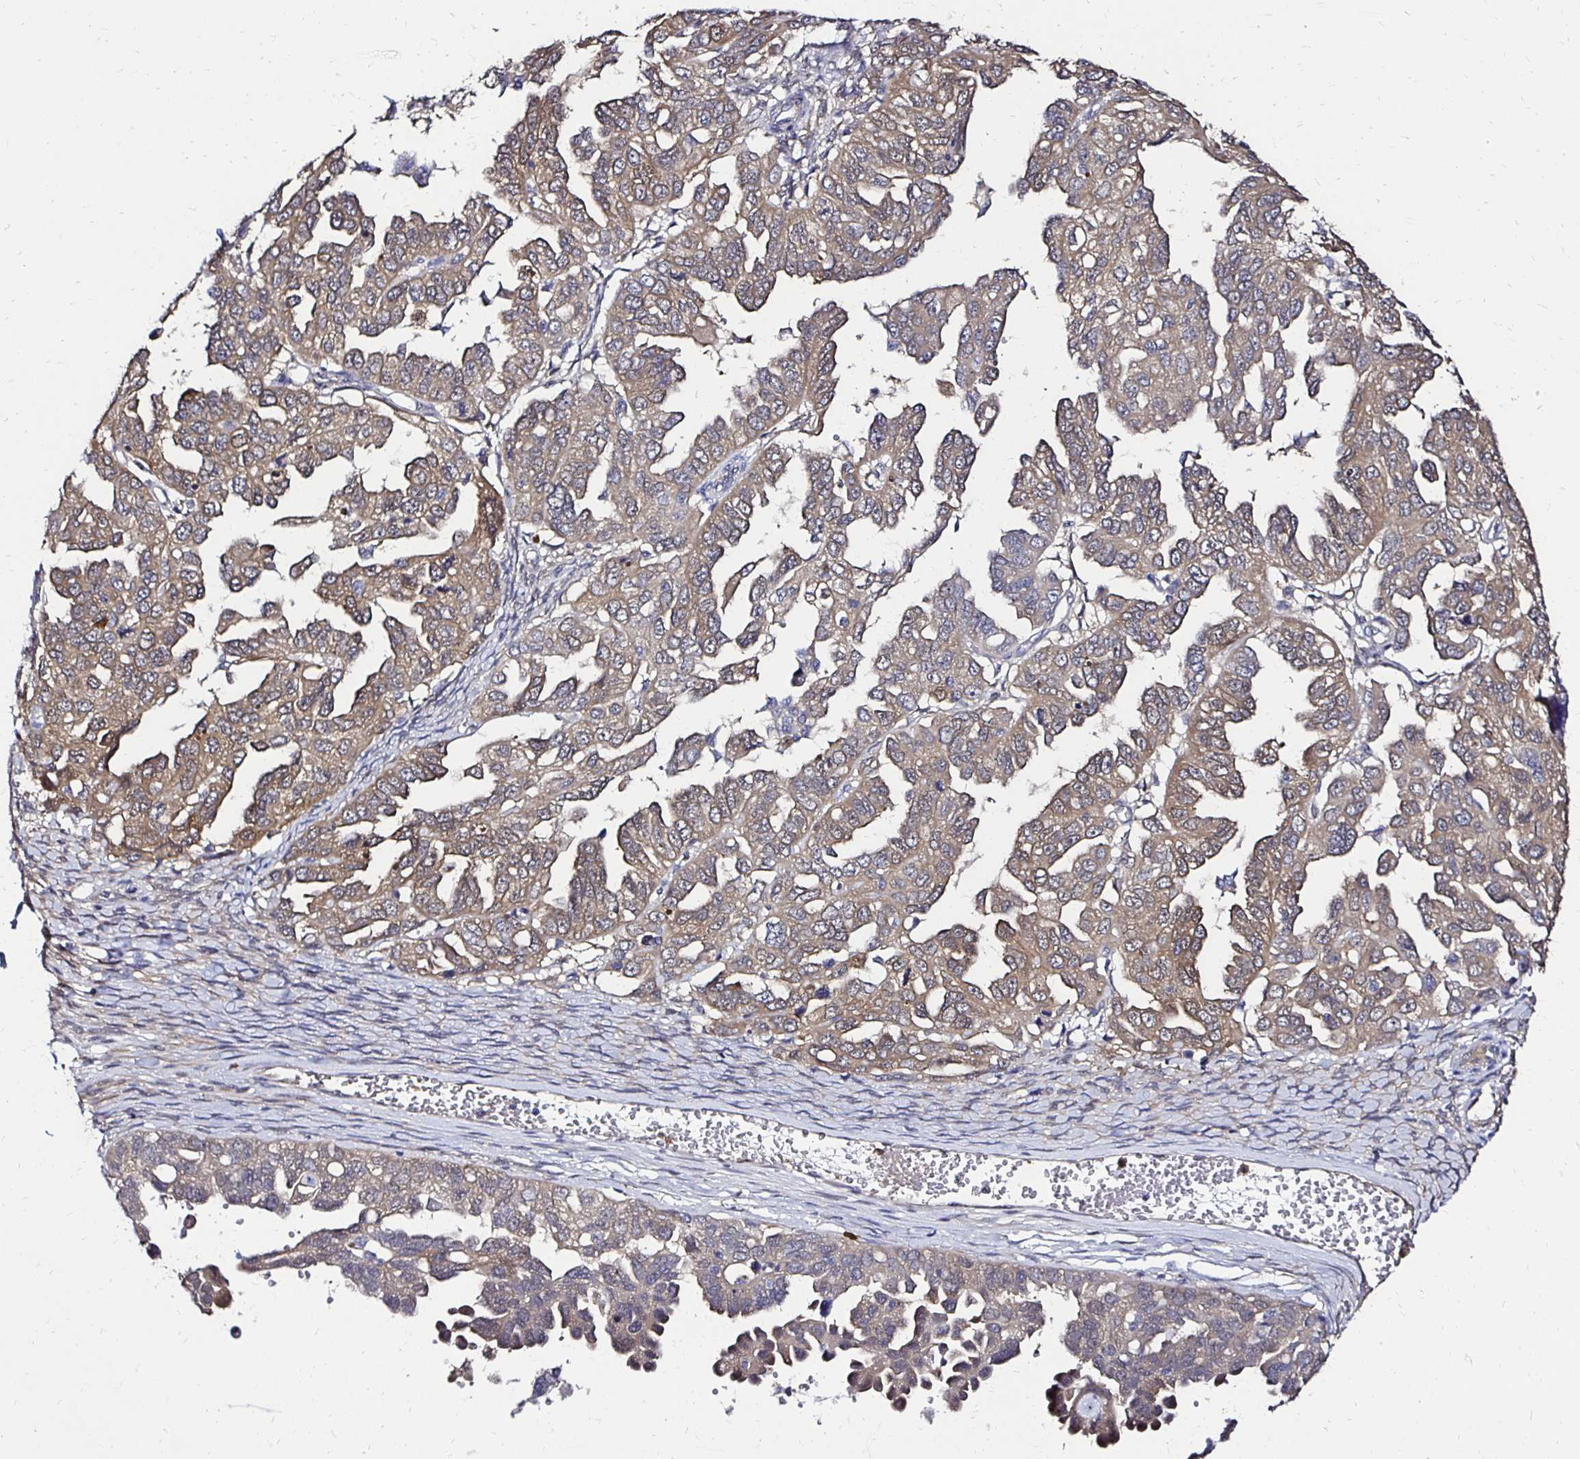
{"staining": {"intensity": "weak", "quantity": "25%-75%", "location": "cytoplasmic/membranous"}, "tissue": "ovarian cancer", "cell_type": "Tumor cells", "image_type": "cancer", "snomed": [{"axis": "morphology", "description": "Cystadenocarcinoma, serous, NOS"}, {"axis": "topography", "description": "Ovary"}], "caption": "This image displays immunohistochemistry (IHC) staining of human ovarian cancer (serous cystadenocarcinoma), with low weak cytoplasmic/membranous positivity in about 25%-75% of tumor cells.", "gene": "TXN", "patient": {"sex": "female", "age": 53}}